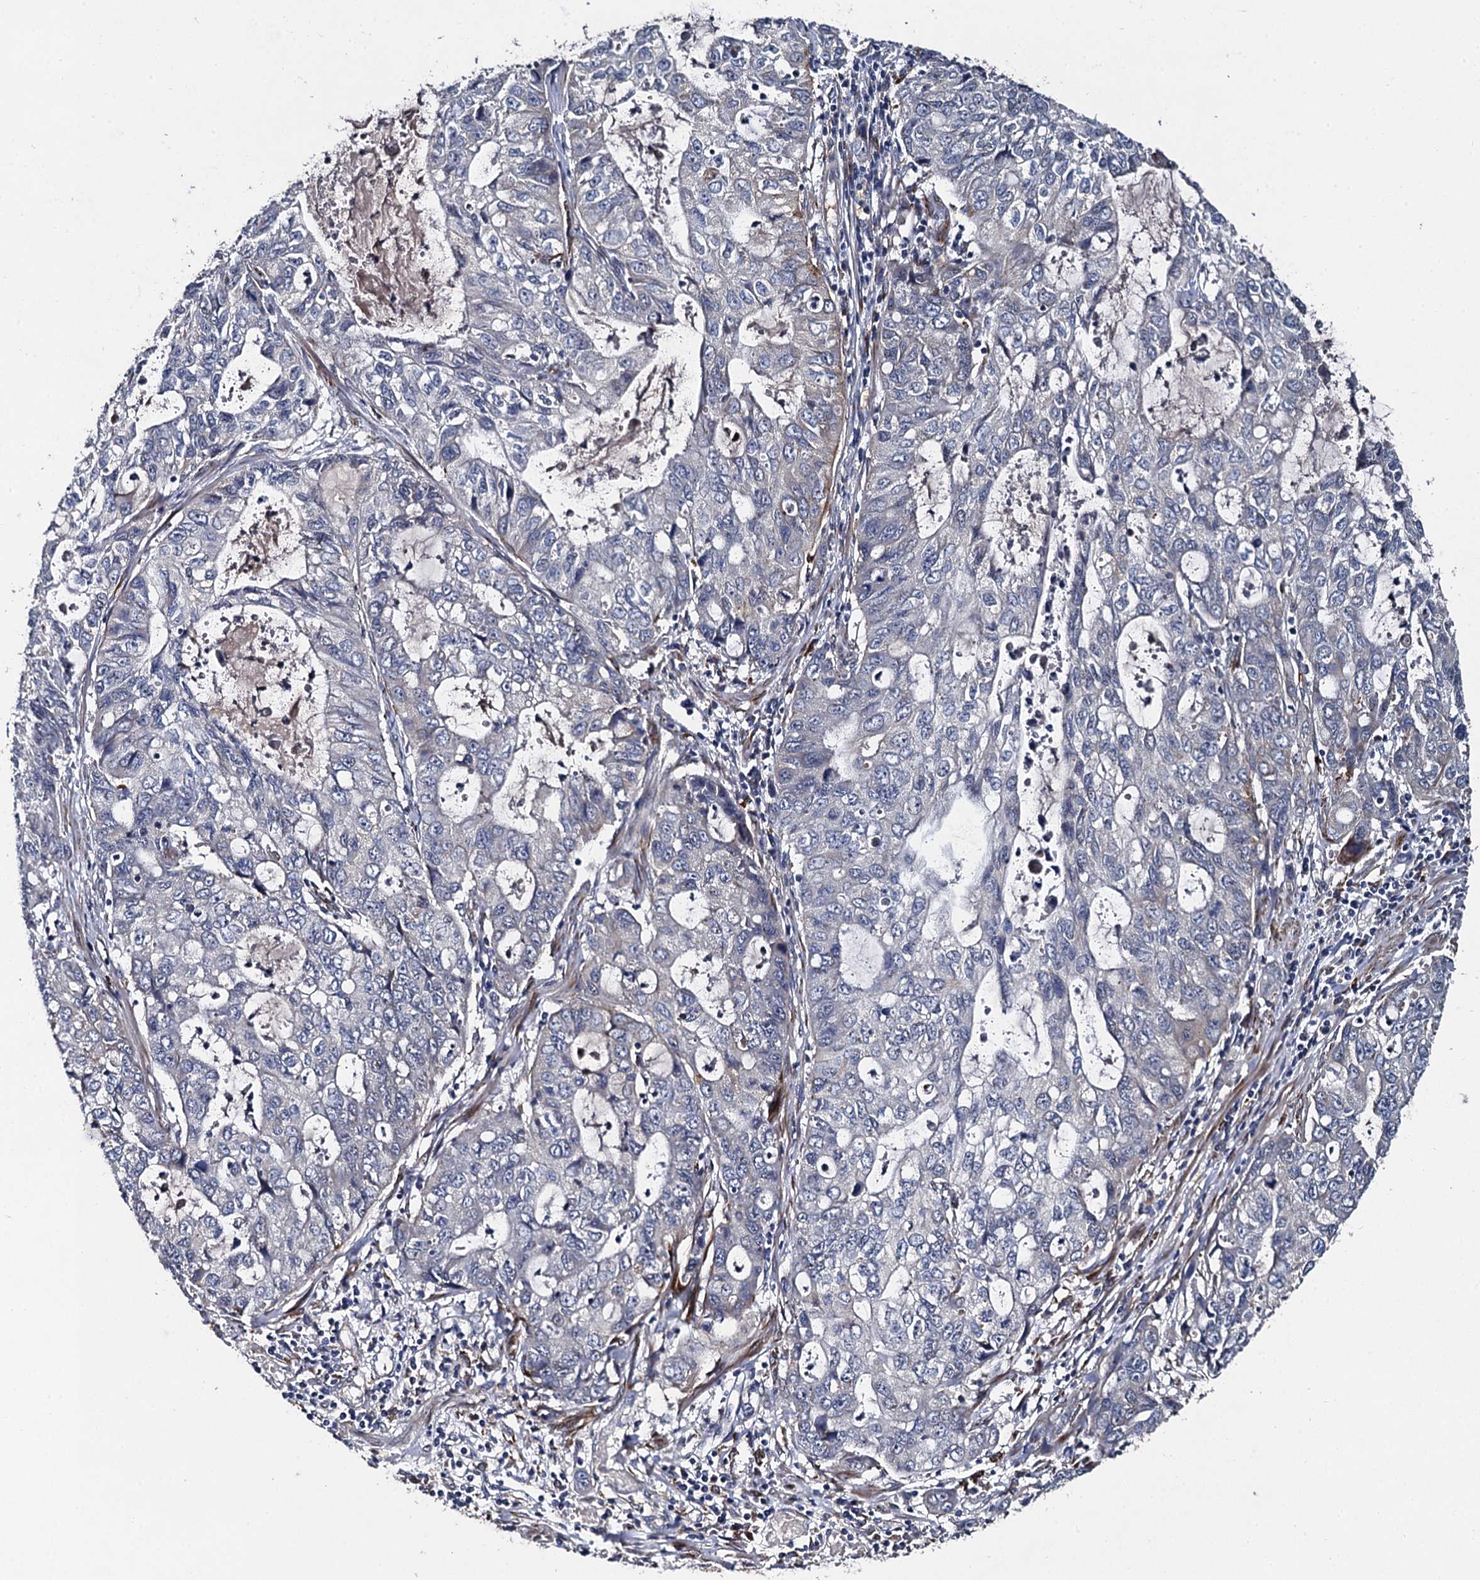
{"staining": {"intensity": "negative", "quantity": "none", "location": "none"}, "tissue": "stomach cancer", "cell_type": "Tumor cells", "image_type": "cancer", "snomed": [{"axis": "morphology", "description": "Adenocarcinoma, NOS"}, {"axis": "topography", "description": "Stomach, upper"}], "caption": "Human stomach cancer stained for a protein using immunohistochemistry (IHC) exhibits no staining in tumor cells.", "gene": "LRRC28", "patient": {"sex": "female", "age": 52}}